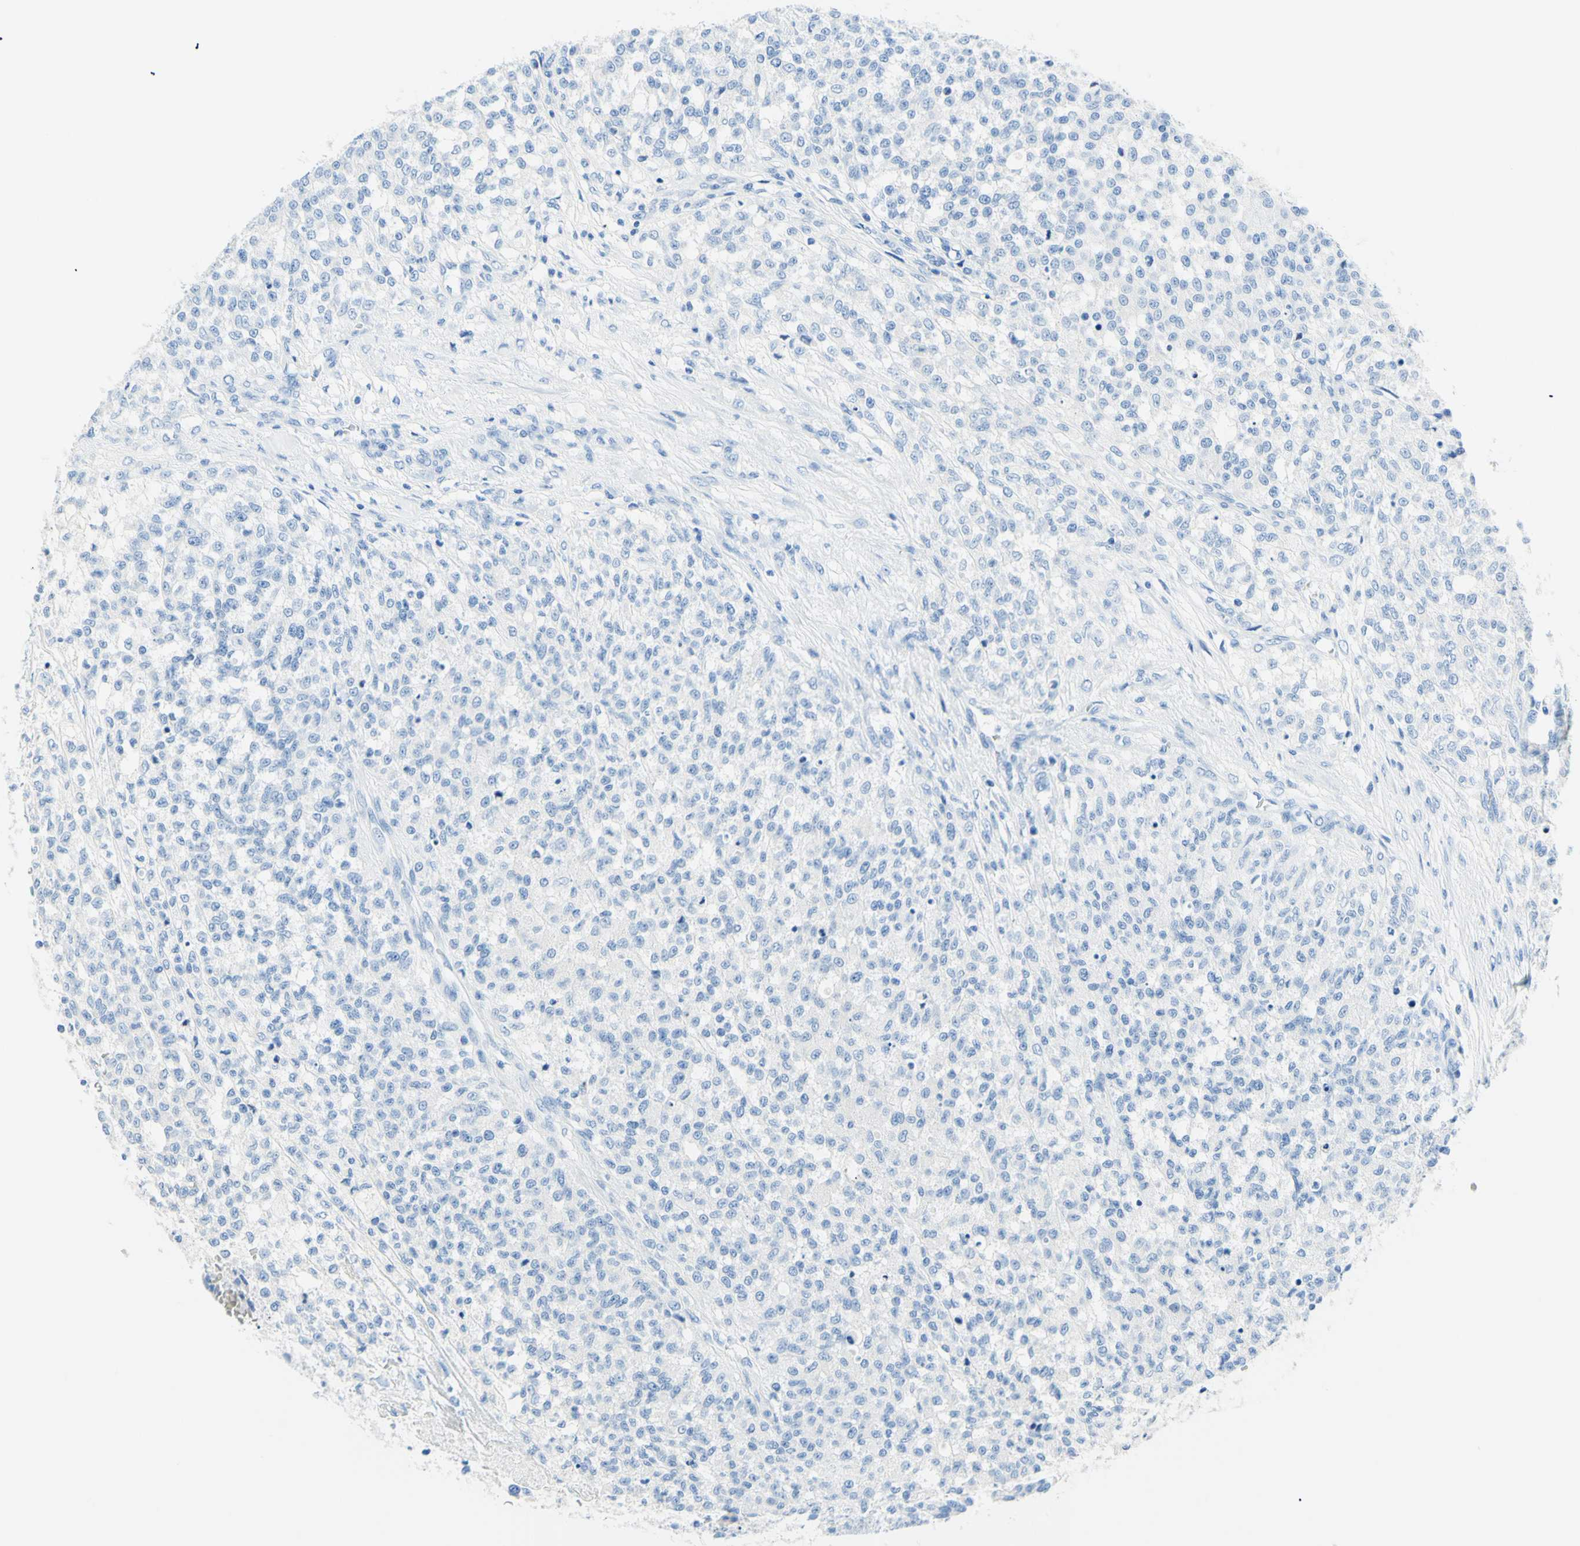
{"staining": {"intensity": "negative", "quantity": "none", "location": "none"}, "tissue": "testis cancer", "cell_type": "Tumor cells", "image_type": "cancer", "snomed": [{"axis": "morphology", "description": "Seminoma, NOS"}, {"axis": "topography", "description": "Testis"}], "caption": "DAB (3,3'-diaminobenzidine) immunohistochemical staining of testis seminoma displays no significant staining in tumor cells.", "gene": "MYH2", "patient": {"sex": "male", "age": 59}}